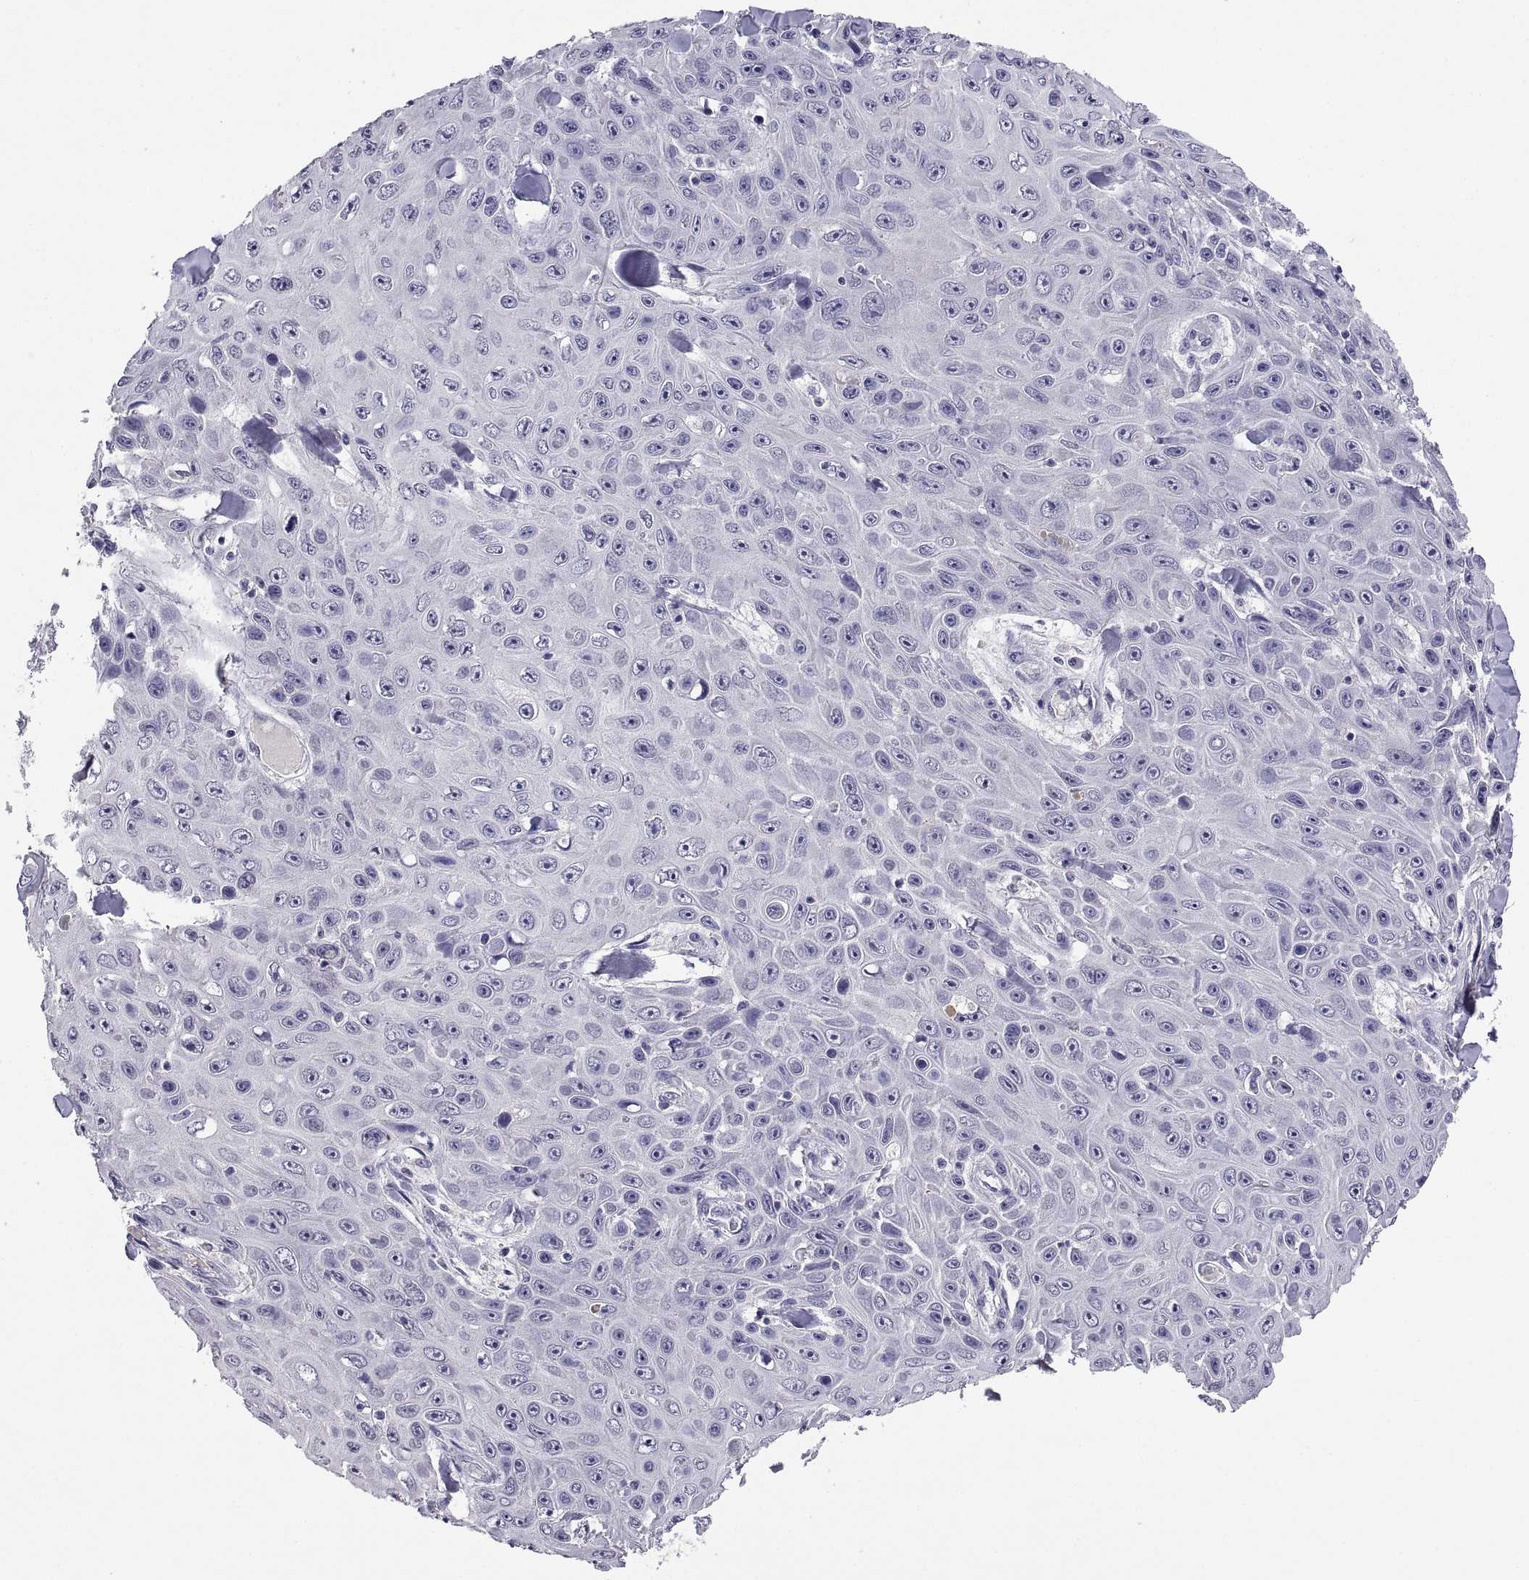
{"staining": {"intensity": "negative", "quantity": "none", "location": "none"}, "tissue": "skin cancer", "cell_type": "Tumor cells", "image_type": "cancer", "snomed": [{"axis": "morphology", "description": "Squamous cell carcinoma, NOS"}, {"axis": "topography", "description": "Skin"}], "caption": "High power microscopy image of an IHC image of skin cancer, revealing no significant staining in tumor cells.", "gene": "MS4A1", "patient": {"sex": "male", "age": 82}}